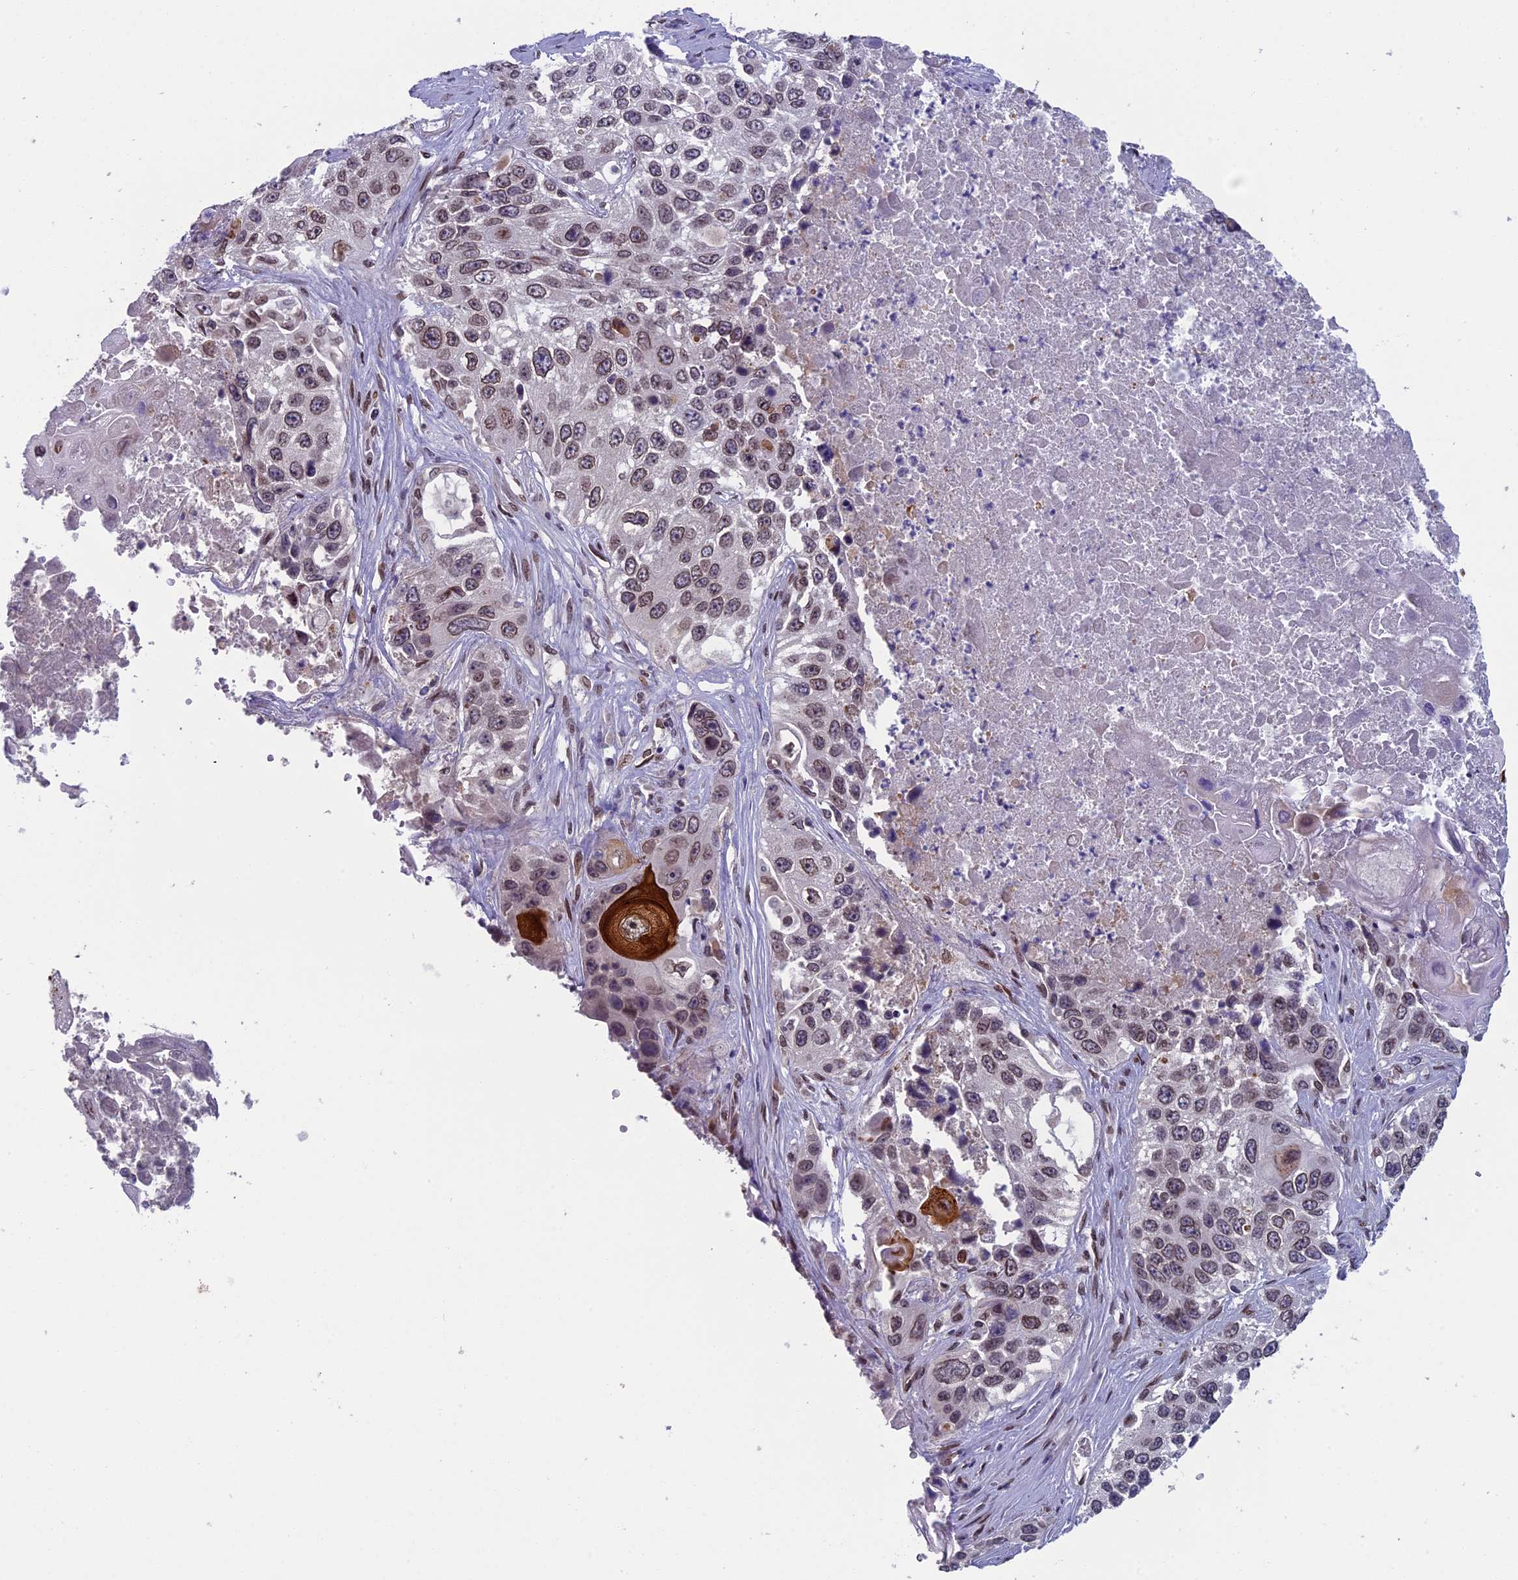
{"staining": {"intensity": "strong", "quantity": "<25%", "location": "cytoplasmic/membranous,nuclear"}, "tissue": "lung cancer", "cell_type": "Tumor cells", "image_type": "cancer", "snomed": [{"axis": "morphology", "description": "Squamous cell carcinoma, NOS"}, {"axis": "topography", "description": "Lung"}], "caption": "Immunohistochemical staining of lung squamous cell carcinoma demonstrates medium levels of strong cytoplasmic/membranous and nuclear positivity in about <25% of tumor cells.", "gene": "GPSM1", "patient": {"sex": "male", "age": 61}}